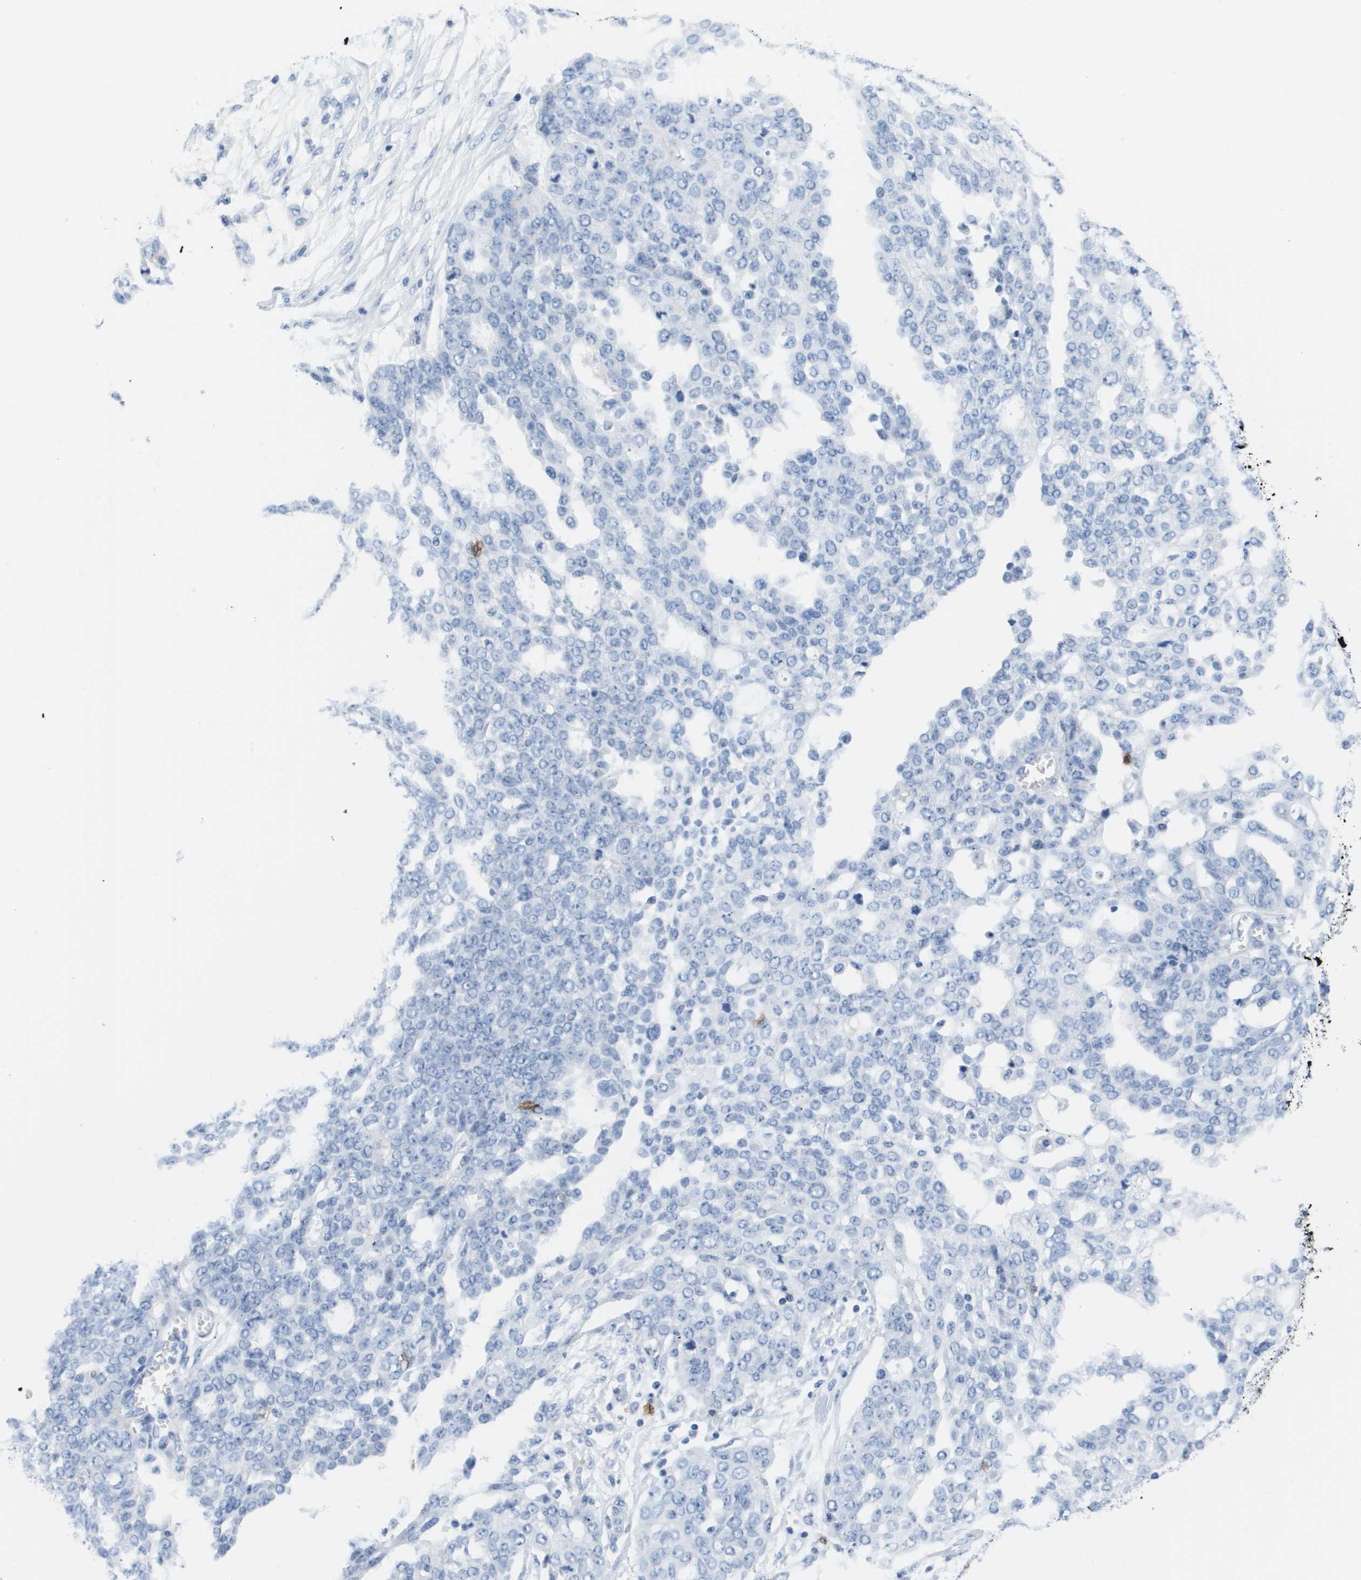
{"staining": {"intensity": "negative", "quantity": "none", "location": "none"}, "tissue": "ovarian cancer", "cell_type": "Tumor cells", "image_type": "cancer", "snomed": [{"axis": "morphology", "description": "Cystadenocarcinoma, serous, NOS"}, {"axis": "topography", "description": "Soft tissue"}, {"axis": "topography", "description": "Ovary"}], "caption": "Immunohistochemistry (IHC) of ovarian serous cystadenocarcinoma shows no expression in tumor cells.", "gene": "MS4A1", "patient": {"sex": "female", "age": 57}}